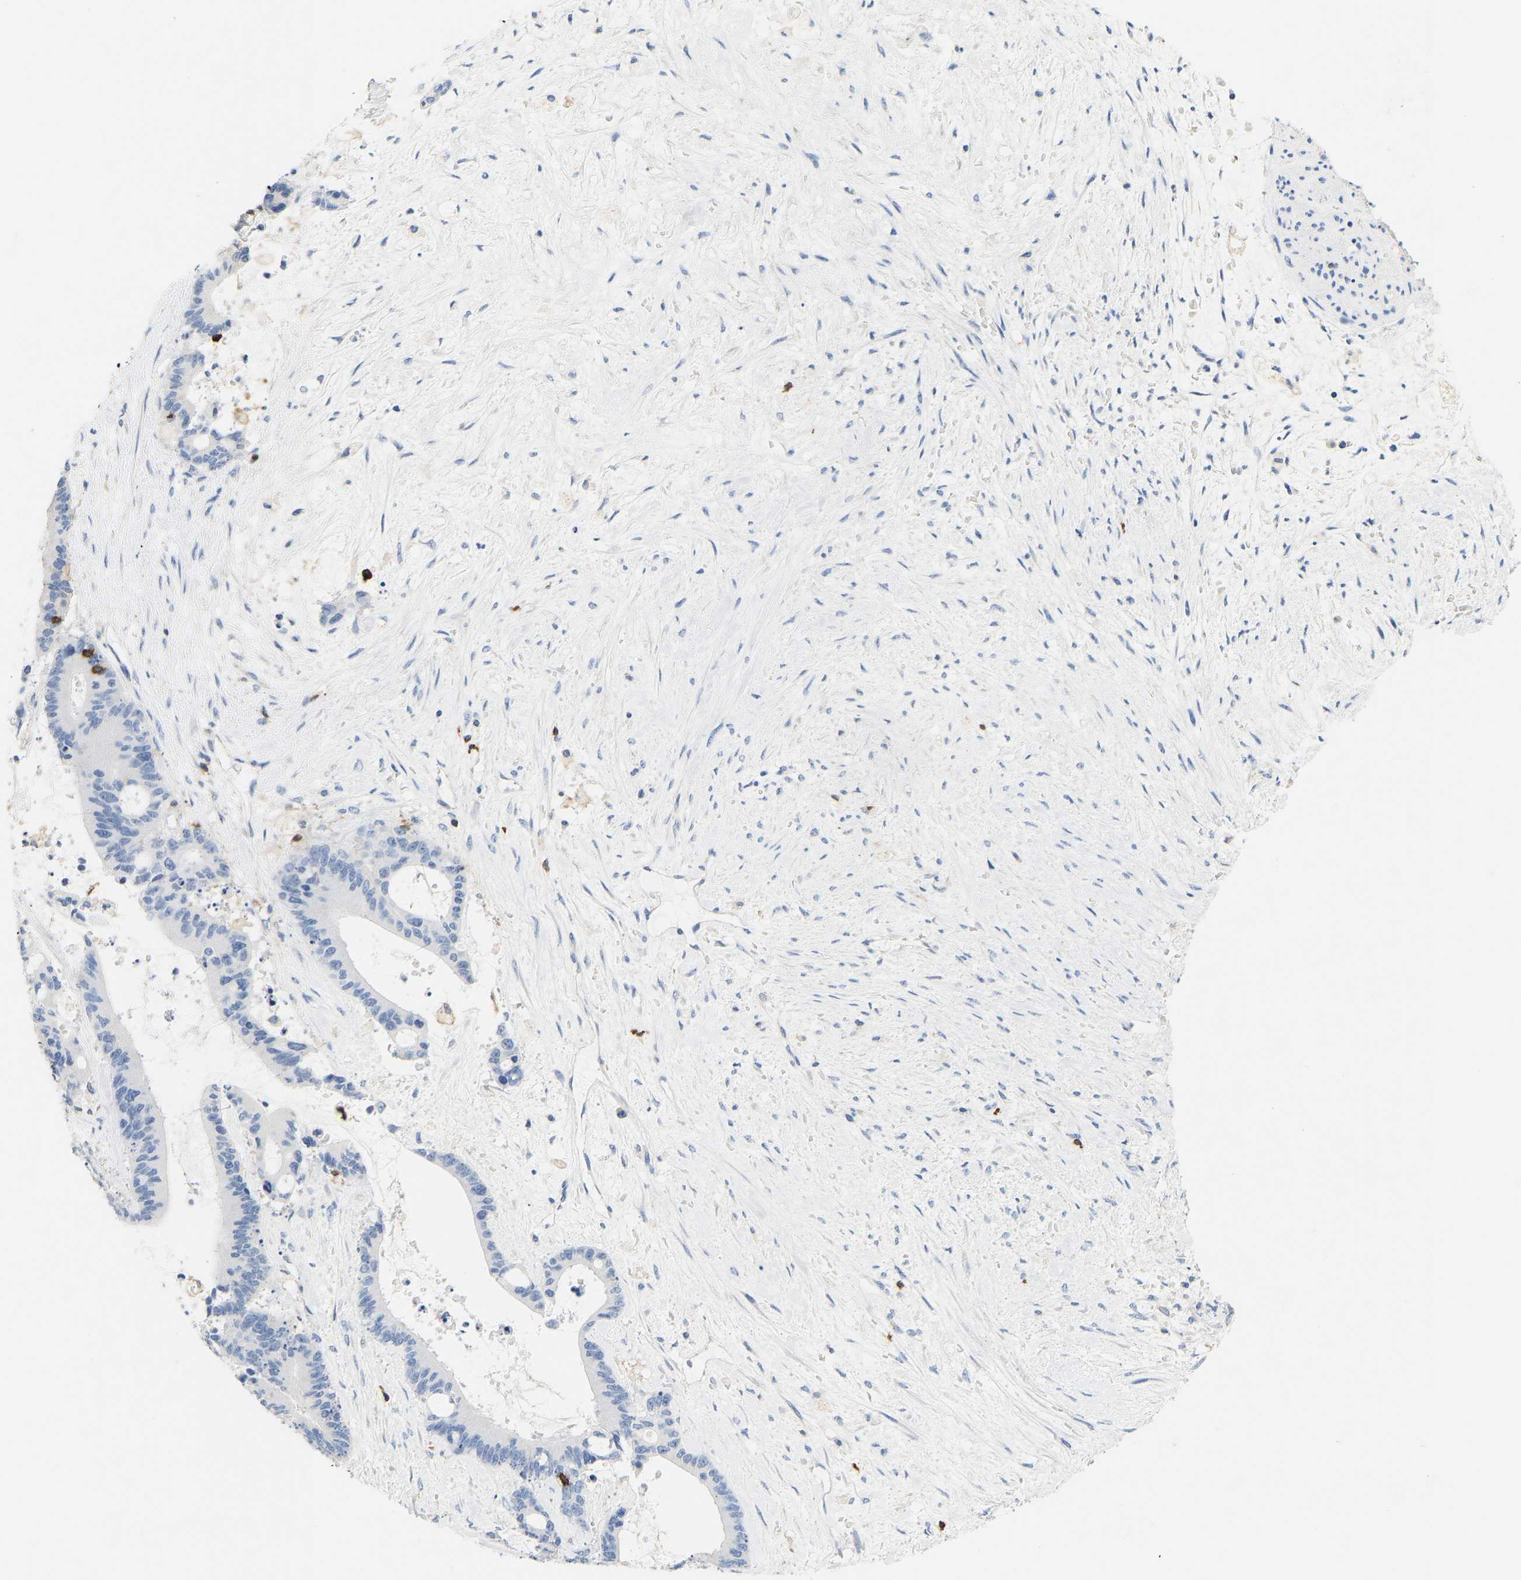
{"staining": {"intensity": "negative", "quantity": "none", "location": "none"}, "tissue": "liver cancer", "cell_type": "Tumor cells", "image_type": "cancer", "snomed": [{"axis": "morphology", "description": "Normal tissue, NOS"}, {"axis": "morphology", "description": "Cholangiocarcinoma"}, {"axis": "topography", "description": "Liver"}, {"axis": "topography", "description": "Peripheral nerve tissue"}], "caption": "Immunohistochemistry of liver cancer (cholangiocarcinoma) exhibits no staining in tumor cells.", "gene": "EVL", "patient": {"sex": "female", "age": 73}}